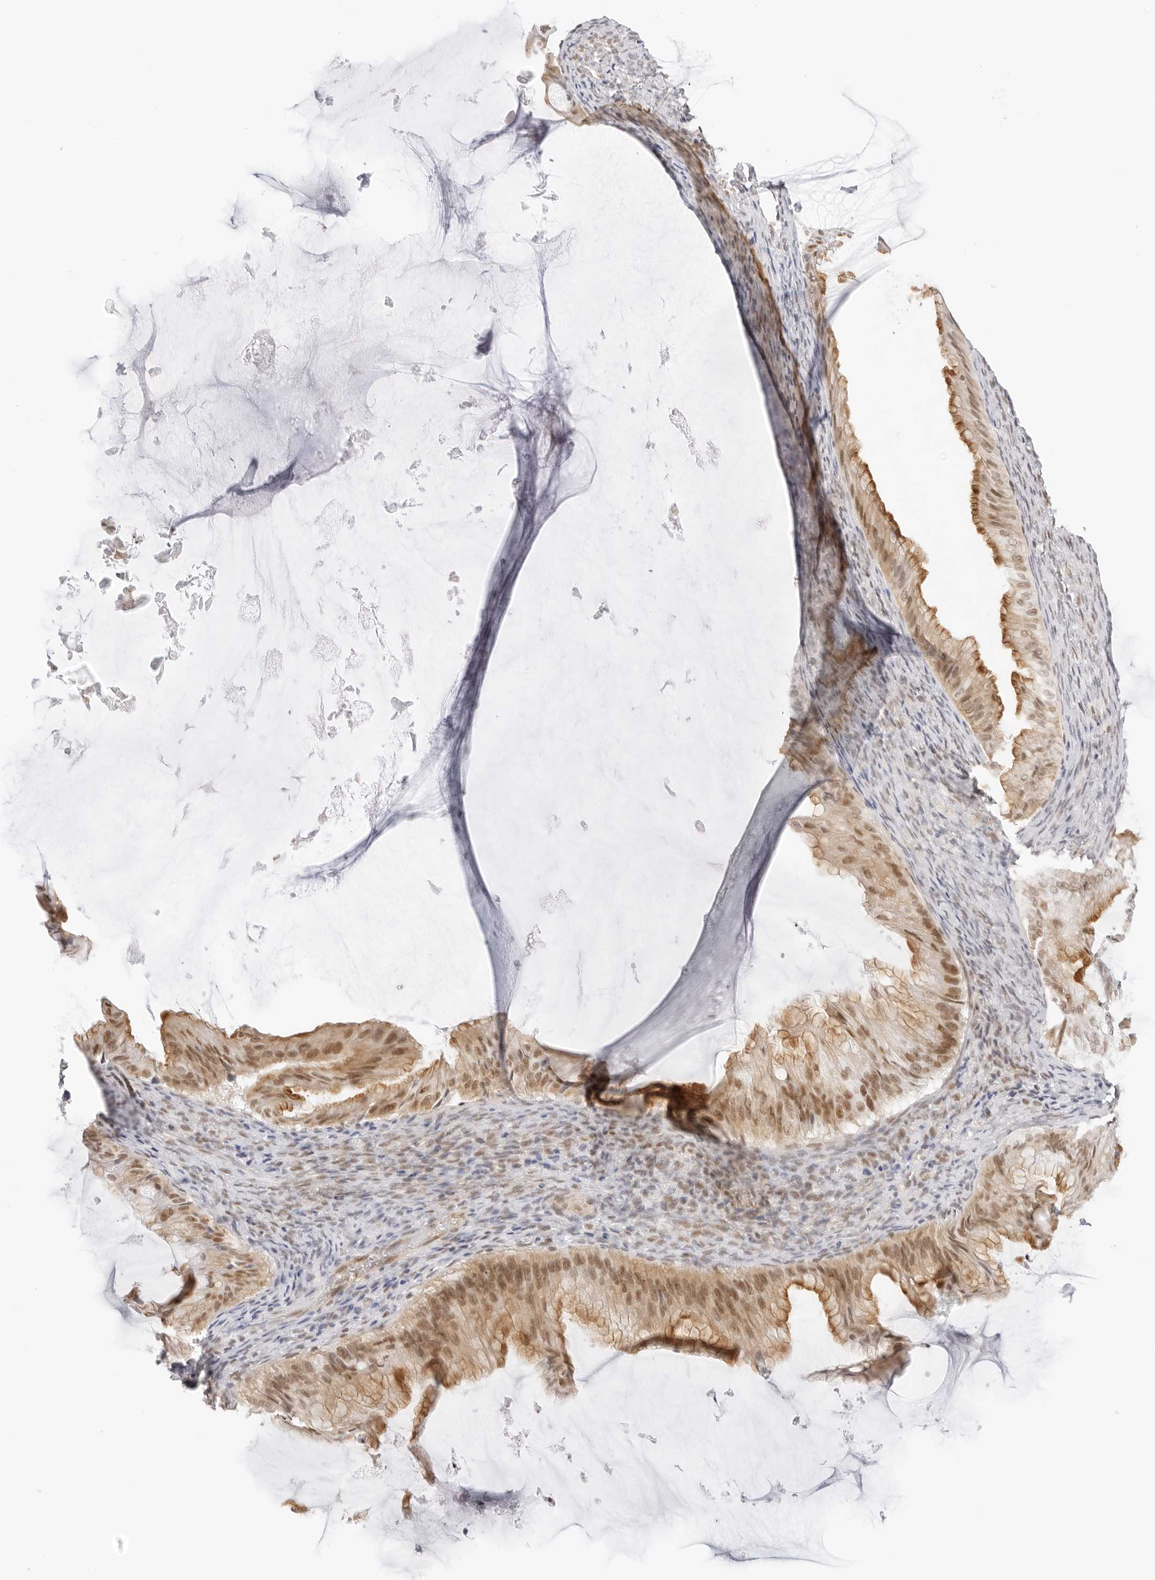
{"staining": {"intensity": "moderate", "quantity": ">75%", "location": "cytoplasmic/membranous,nuclear"}, "tissue": "ovarian cancer", "cell_type": "Tumor cells", "image_type": "cancer", "snomed": [{"axis": "morphology", "description": "Cystadenocarcinoma, mucinous, NOS"}, {"axis": "topography", "description": "Ovary"}], "caption": "Immunohistochemistry histopathology image of ovarian cancer (mucinous cystadenocarcinoma) stained for a protein (brown), which demonstrates medium levels of moderate cytoplasmic/membranous and nuclear positivity in about >75% of tumor cells.", "gene": "TCIM", "patient": {"sex": "female", "age": 61}}